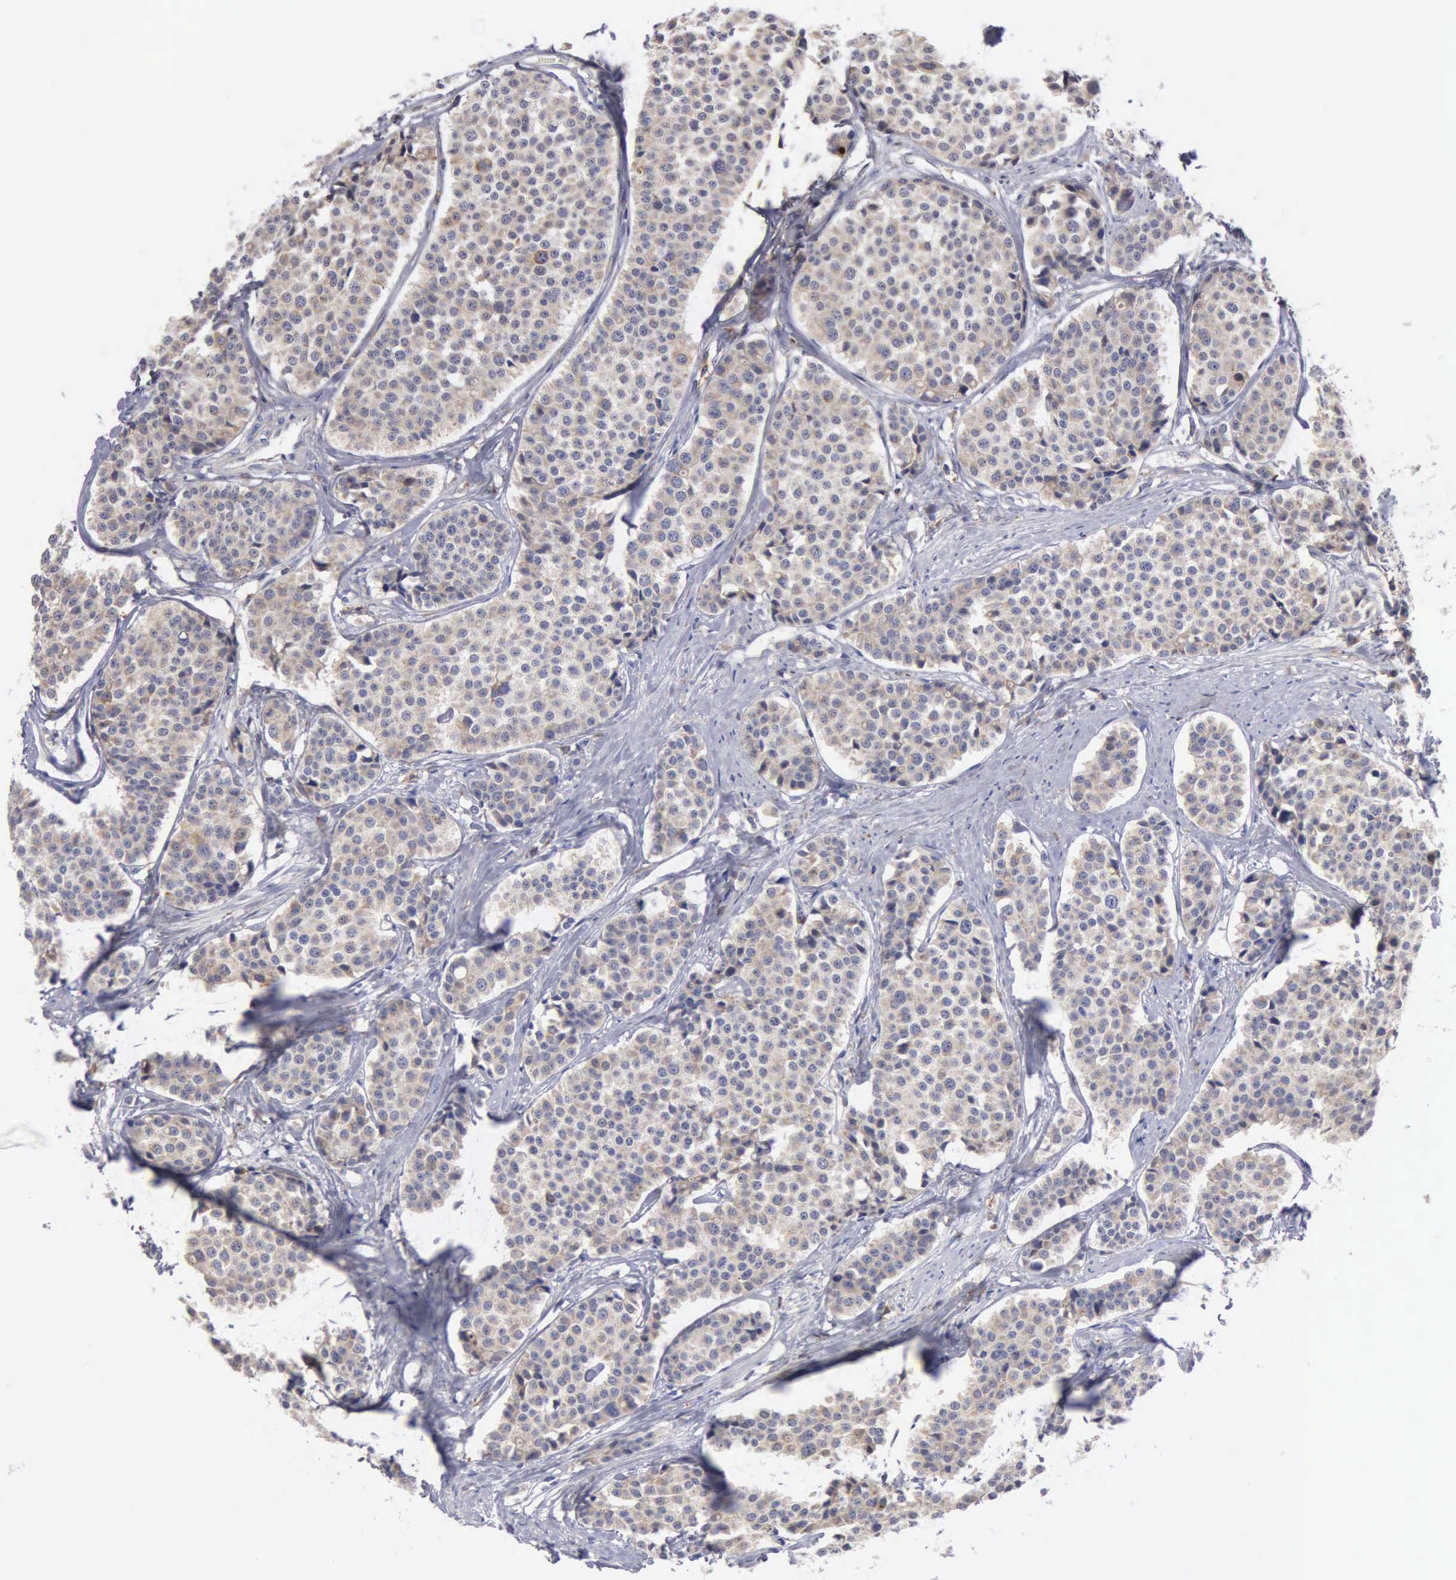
{"staining": {"intensity": "moderate", "quantity": ">75%", "location": "cytoplasmic/membranous"}, "tissue": "carcinoid", "cell_type": "Tumor cells", "image_type": "cancer", "snomed": [{"axis": "morphology", "description": "Carcinoid, malignant, NOS"}, {"axis": "topography", "description": "Small intestine"}], "caption": "DAB immunohistochemical staining of carcinoid (malignant) demonstrates moderate cytoplasmic/membranous protein expression in about >75% of tumor cells.", "gene": "PTGS2", "patient": {"sex": "male", "age": 60}}